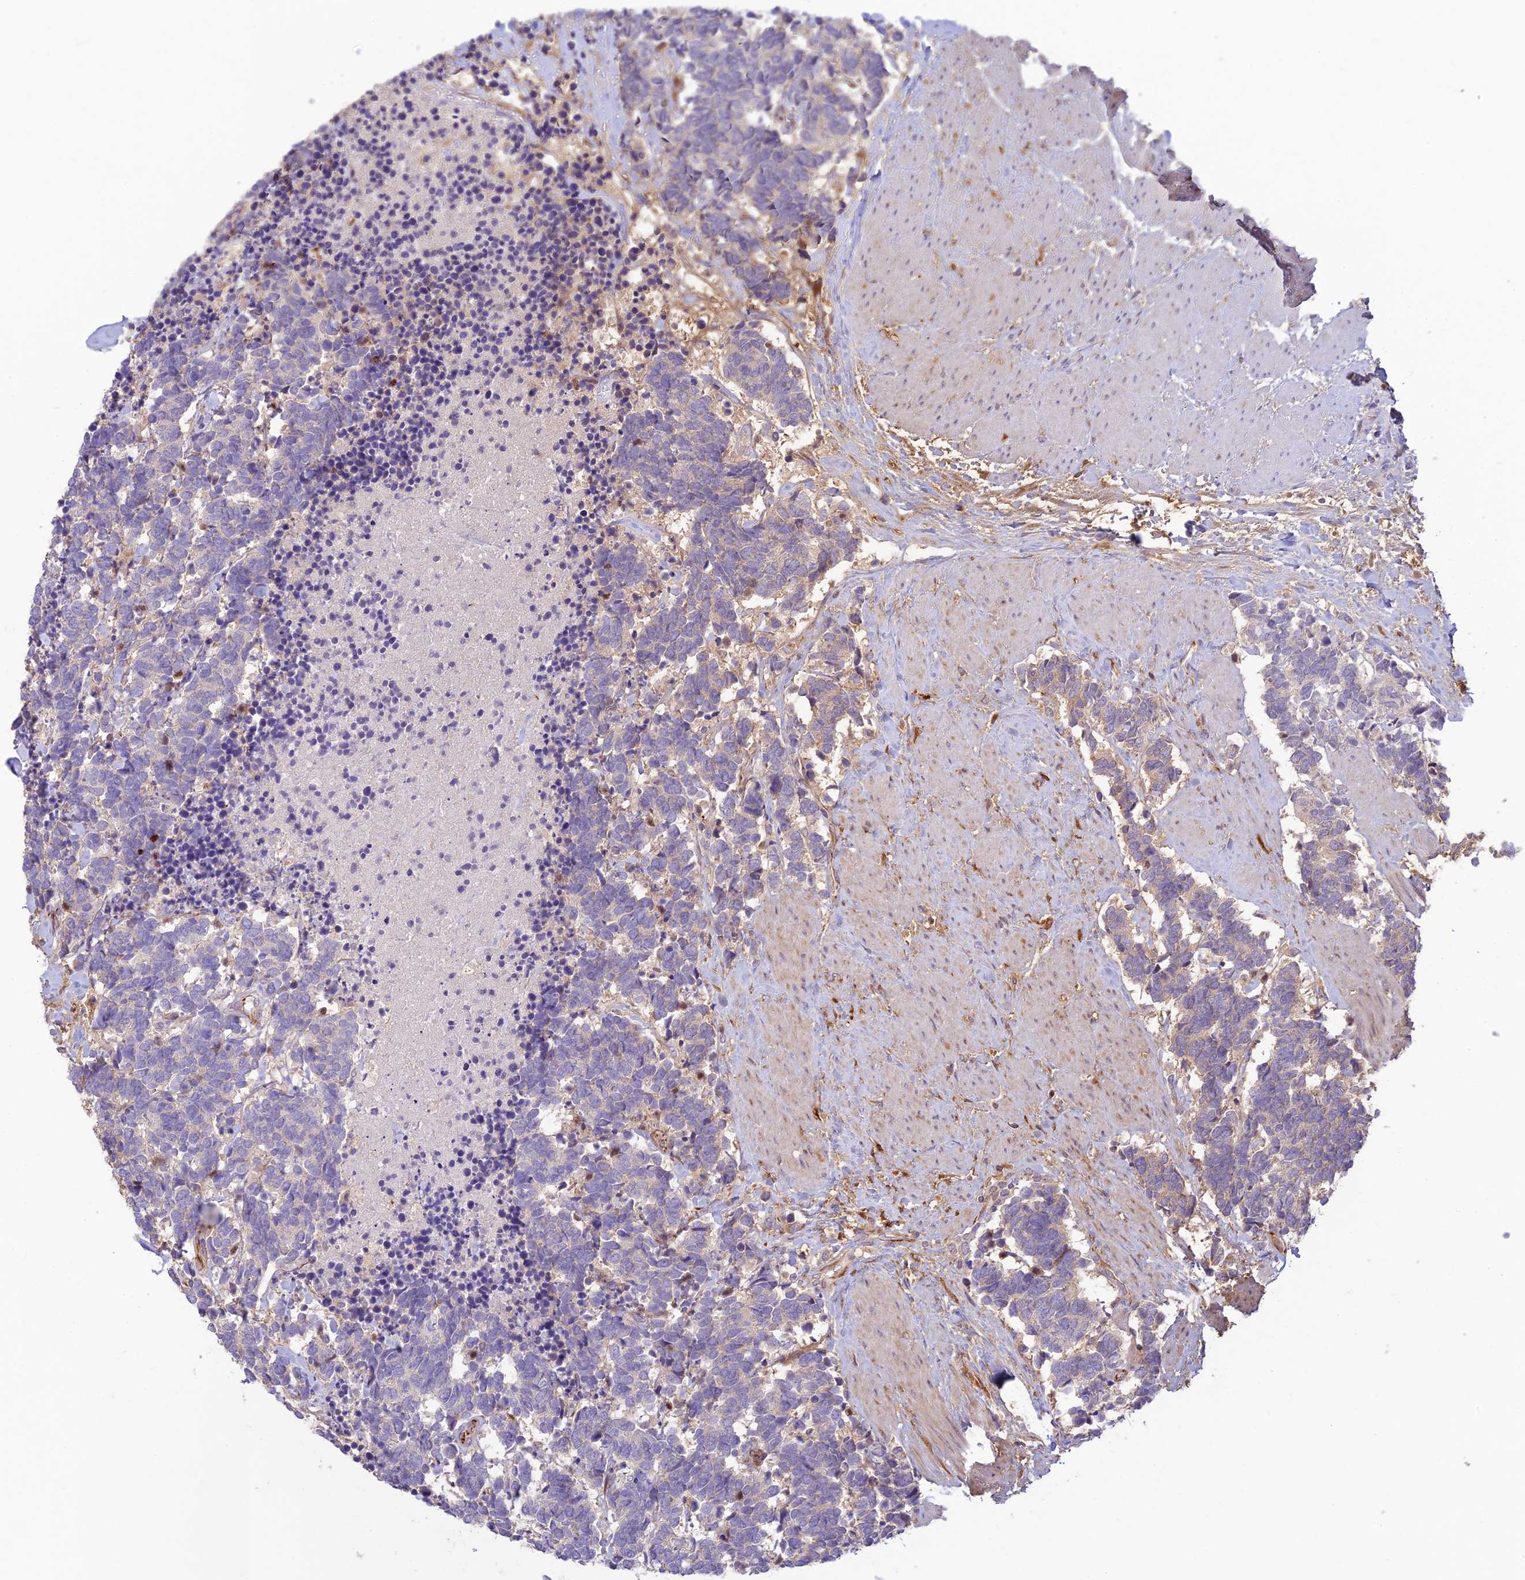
{"staining": {"intensity": "negative", "quantity": "none", "location": "none"}, "tissue": "carcinoid", "cell_type": "Tumor cells", "image_type": "cancer", "snomed": [{"axis": "morphology", "description": "Carcinoma, NOS"}, {"axis": "morphology", "description": "Carcinoid, malignant, NOS"}, {"axis": "topography", "description": "Prostate"}], "caption": "Immunohistochemical staining of carcinoid shows no significant positivity in tumor cells.", "gene": "ST8SIA5", "patient": {"sex": "male", "age": 57}}